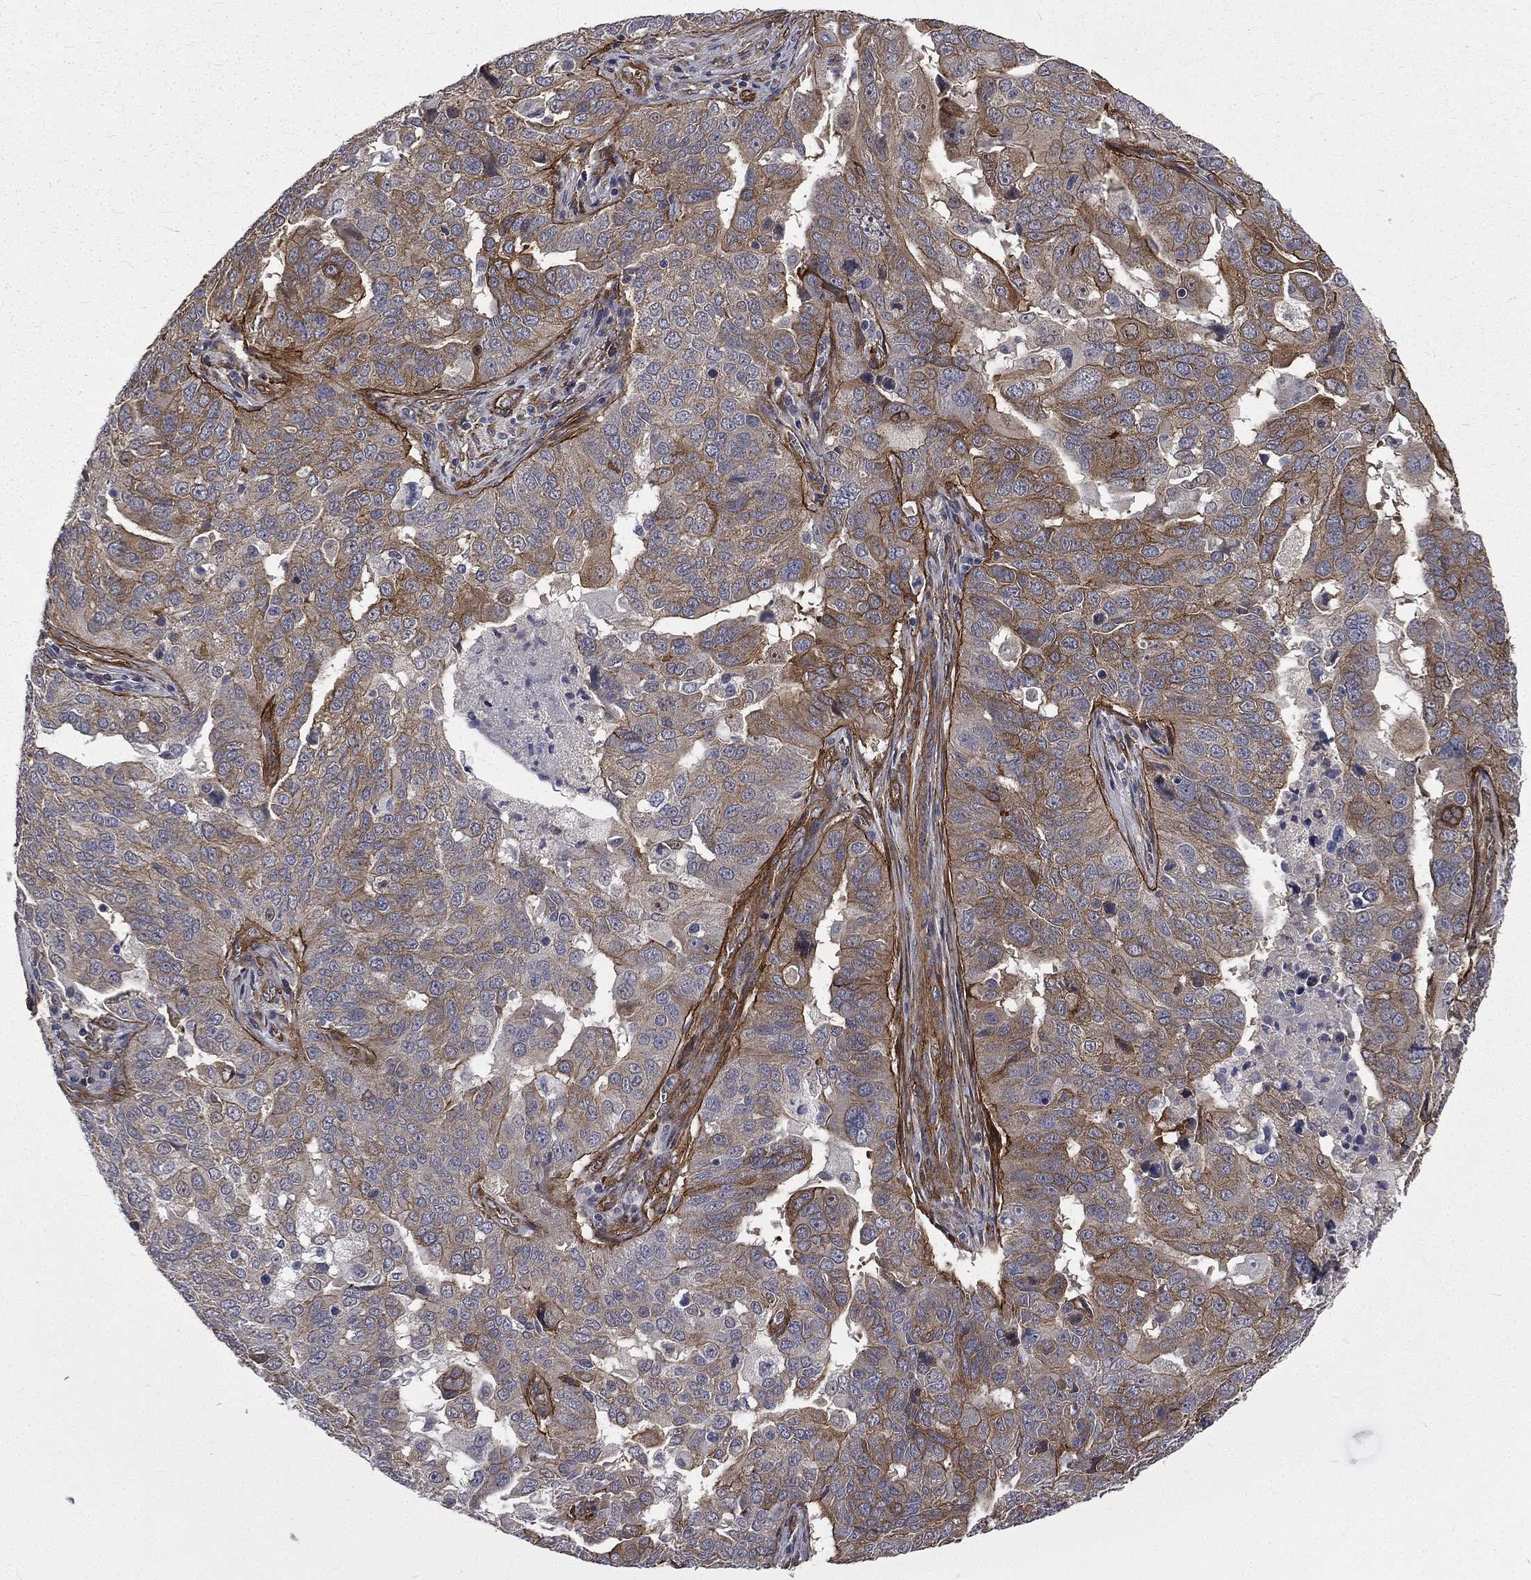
{"staining": {"intensity": "moderate", "quantity": "<25%", "location": "cytoplasmic/membranous"}, "tissue": "ovarian cancer", "cell_type": "Tumor cells", "image_type": "cancer", "snomed": [{"axis": "morphology", "description": "Carcinoma, endometroid"}, {"axis": "topography", "description": "Soft tissue"}, {"axis": "topography", "description": "Ovary"}], "caption": "Immunohistochemistry (IHC) image of neoplastic tissue: human ovarian cancer (endometroid carcinoma) stained using immunohistochemistry (IHC) exhibits low levels of moderate protein expression localized specifically in the cytoplasmic/membranous of tumor cells, appearing as a cytoplasmic/membranous brown color.", "gene": "PPFIBP1", "patient": {"sex": "female", "age": 52}}